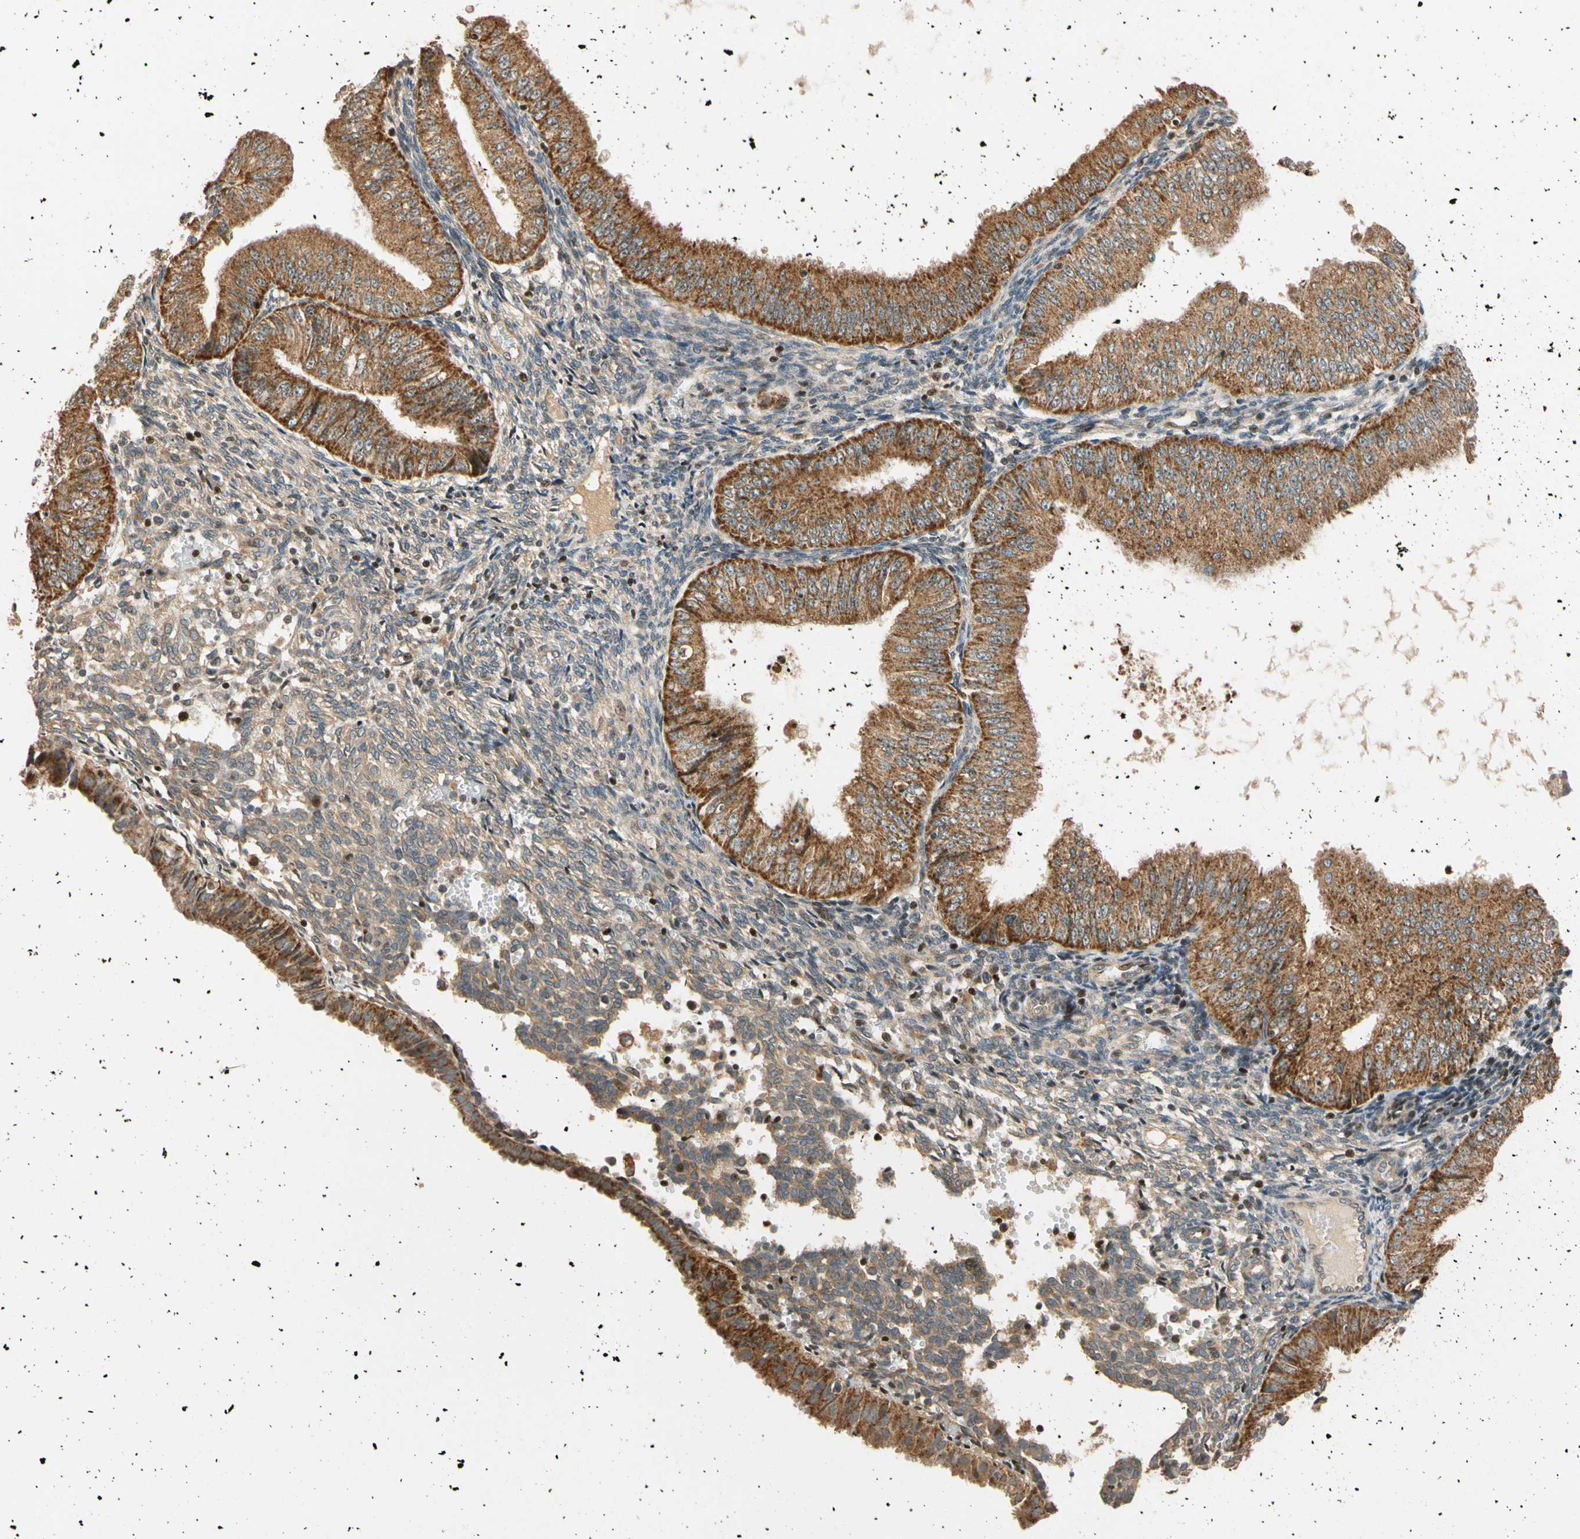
{"staining": {"intensity": "strong", "quantity": ">75%", "location": "cytoplasmic/membranous"}, "tissue": "endometrial cancer", "cell_type": "Tumor cells", "image_type": "cancer", "snomed": [{"axis": "morphology", "description": "Normal tissue, NOS"}, {"axis": "morphology", "description": "Adenocarcinoma, NOS"}, {"axis": "topography", "description": "Endometrium"}], "caption": "Protein staining exhibits strong cytoplasmic/membranous expression in approximately >75% of tumor cells in endometrial cancer (adenocarcinoma). (DAB = brown stain, brightfield microscopy at high magnification).", "gene": "HECW1", "patient": {"sex": "female", "age": 53}}